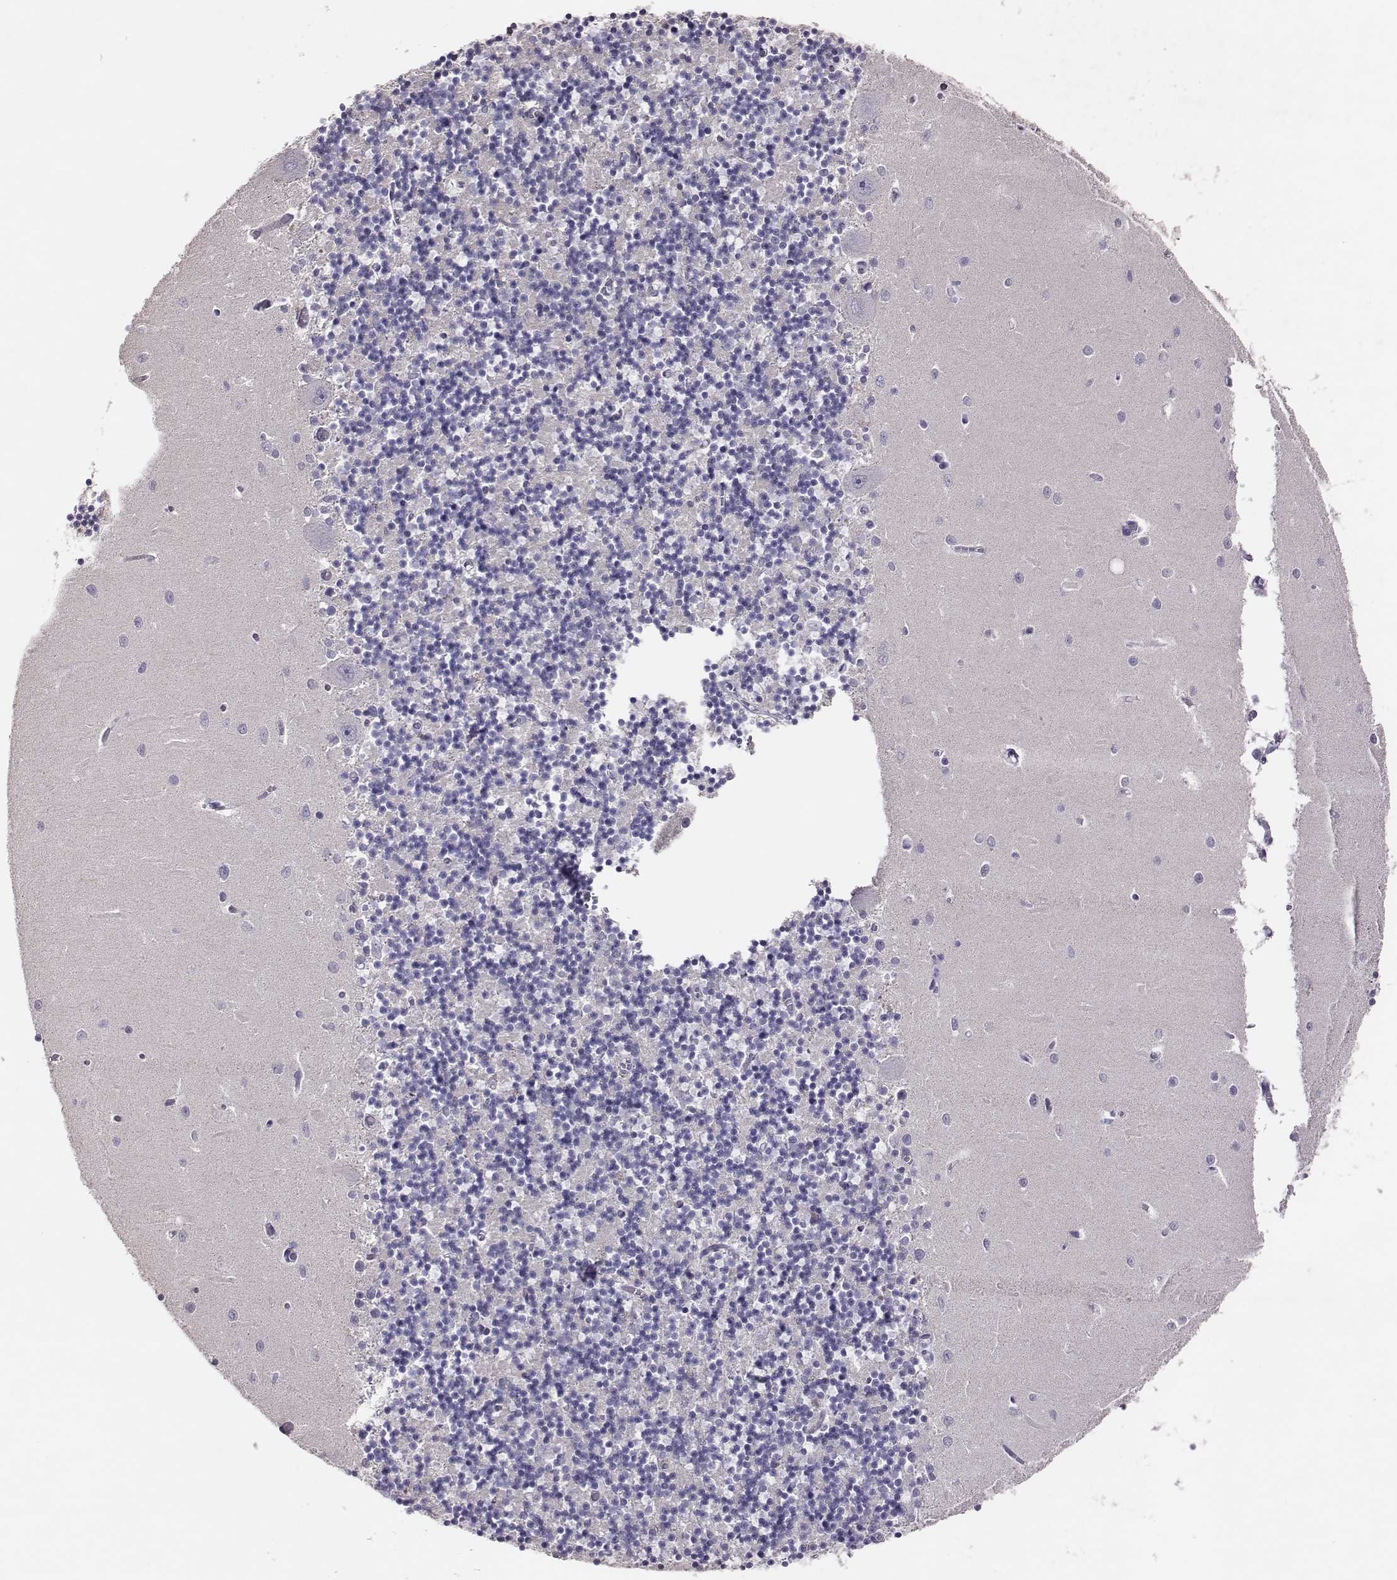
{"staining": {"intensity": "negative", "quantity": "none", "location": "none"}, "tissue": "cerebellum", "cell_type": "Cells in granular layer", "image_type": "normal", "snomed": [{"axis": "morphology", "description": "Normal tissue, NOS"}, {"axis": "topography", "description": "Cerebellum"}], "caption": "Cells in granular layer are negative for brown protein staining in unremarkable cerebellum. (DAB immunohistochemistry with hematoxylin counter stain).", "gene": "P2RY10", "patient": {"sex": "female", "age": 64}}